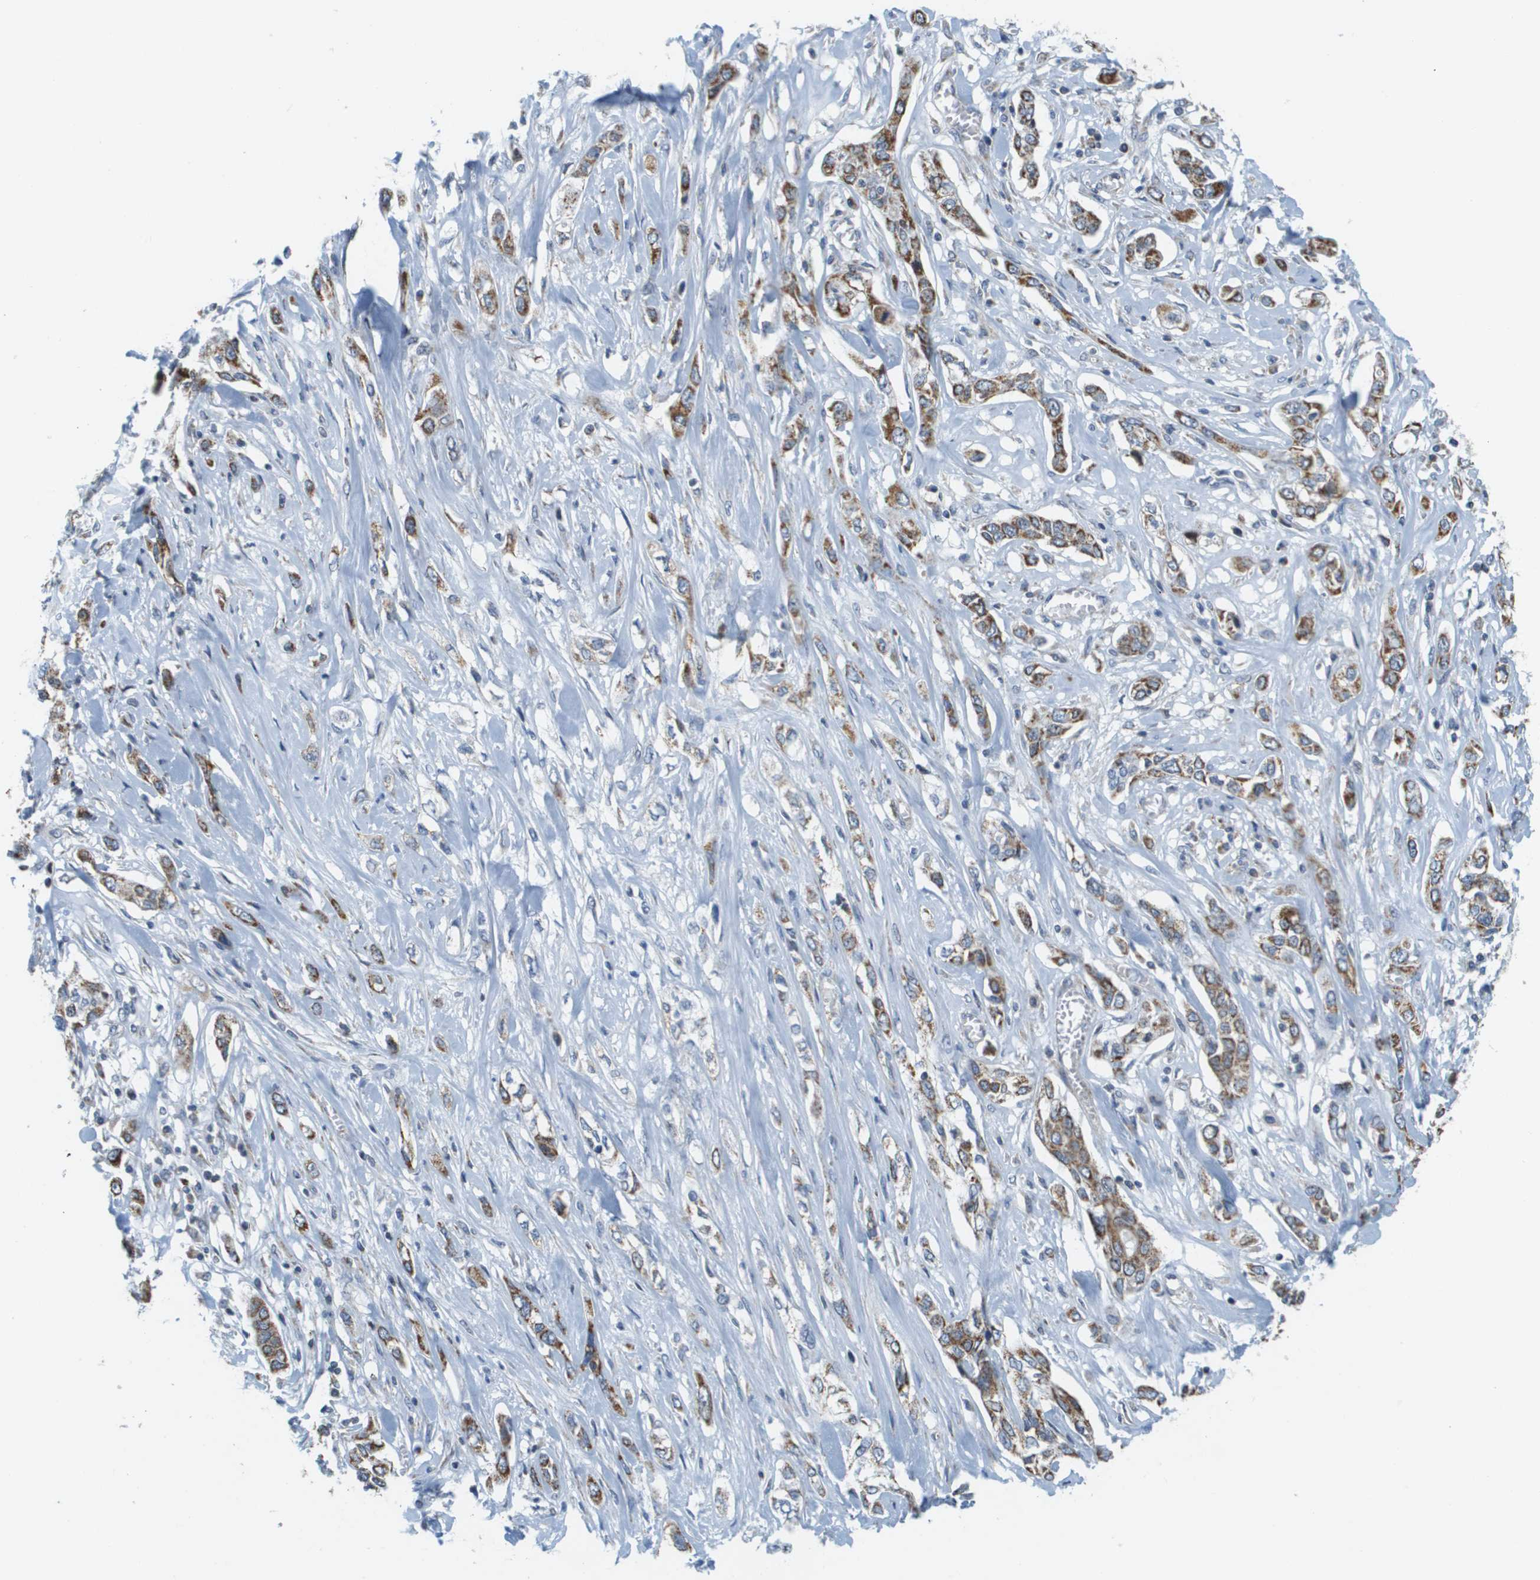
{"staining": {"intensity": "moderate", "quantity": ">75%", "location": "cytoplasmic/membranous"}, "tissue": "lung cancer", "cell_type": "Tumor cells", "image_type": "cancer", "snomed": [{"axis": "morphology", "description": "Squamous cell carcinoma, NOS"}, {"axis": "topography", "description": "Lung"}], "caption": "Immunohistochemistry (IHC) histopathology image of human squamous cell carcinoma (lung) stained for a protein (brown), which shows medium levels of moderate cytoplasmic/membranous staining in approximately >75% of tumor cells.", "gene": "KRT23", "patient": {"sex": "male", "age": 71}}